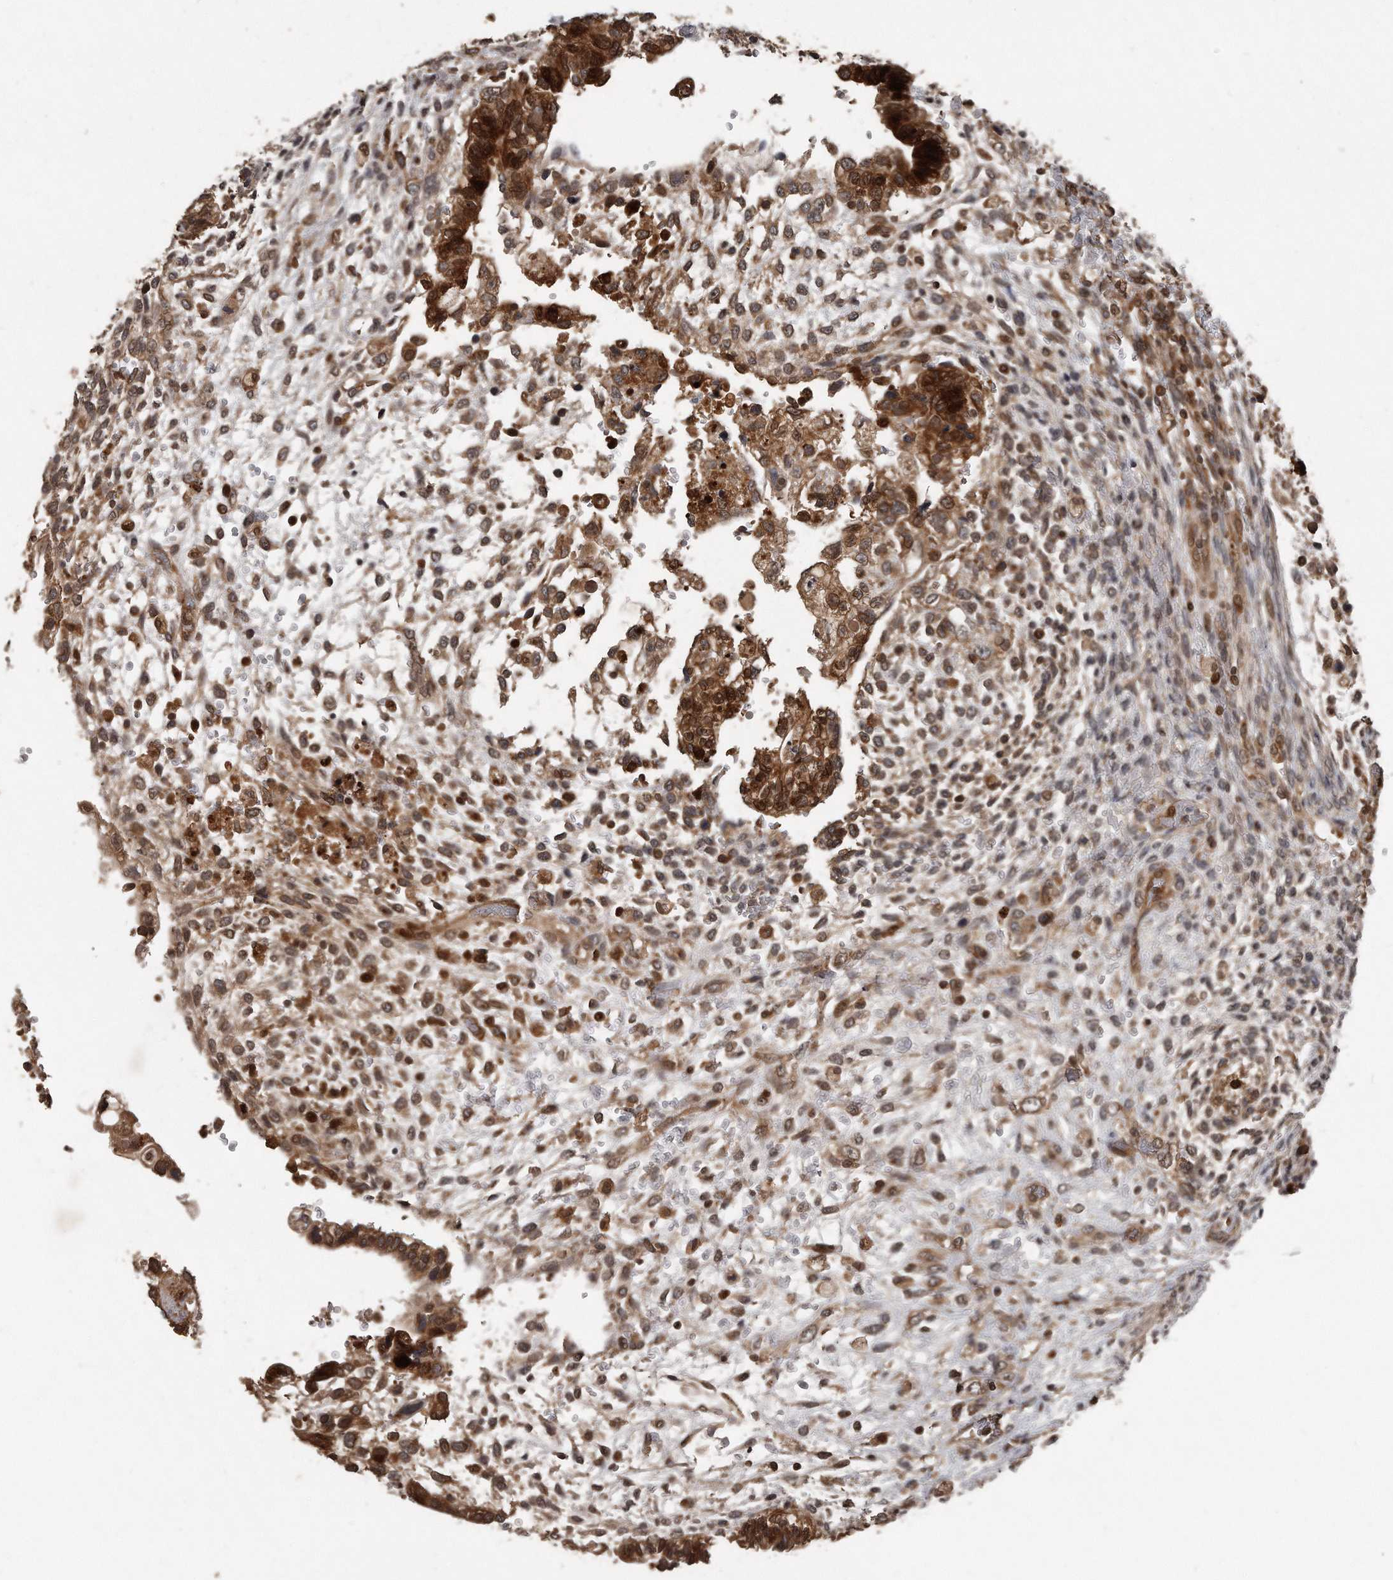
{"staining": {"intensity": "moderate", "quantity": ">75%", "location": "cytoplasmic/membranous,nuclear"}, "tissue": "testis cancer", "cell_type": "Tumor cells", "image_type": "cancer", "snomed": [{"axis": "morphology", "description": "Carcinoma, Embryonal, NOS"}, {"axis": "topography", "description": "Testis"}], "caption": "An image showing moderate cytoplasmic/membranous and nuclear positivity in about >75% of tumor cells in embryonal carcinoma (testis), as visualized by brown immunohistochemical staining.", "gene": "GCH1", "patient": {"sex": "male", "age": 37}}